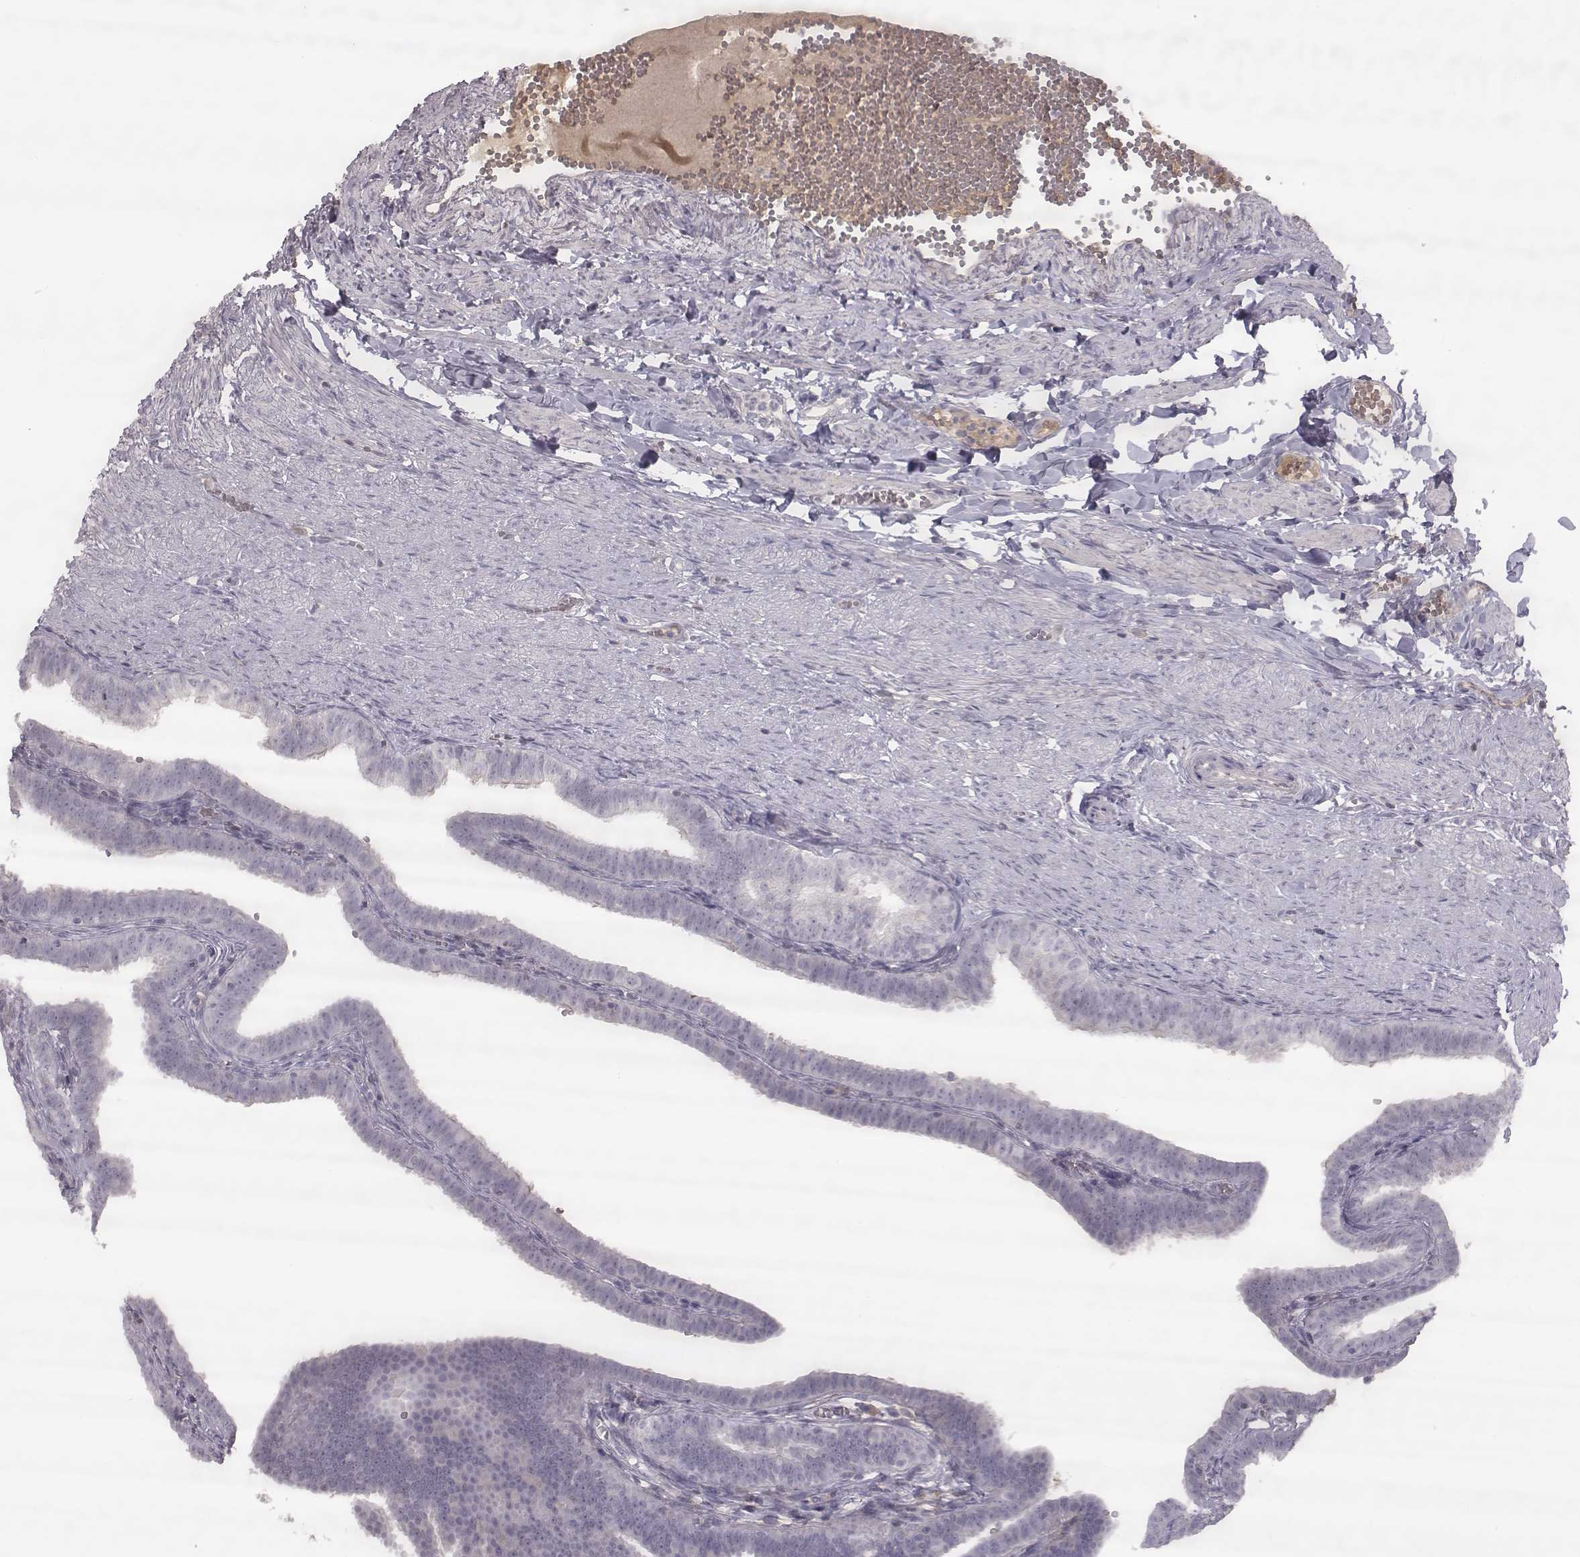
{"staining": {"intensity": "negative", "quantity": "none", "location": "none"}, "tissue": "fallopian tube", "cell_type": "Glandular cells", "image_type": "normal", "snomed": [{"axis": "morphology", "description": "Normal tissue, NOS"}, {"axis": "topography", "description": "Fallopian tube"}], "caption": "Glandular cells show no significant protein positivity in normal fallopian tube. Nuclei are stained in blue.", "gene": "TLX3", "patient": {"sex": "female", "age": 25}}